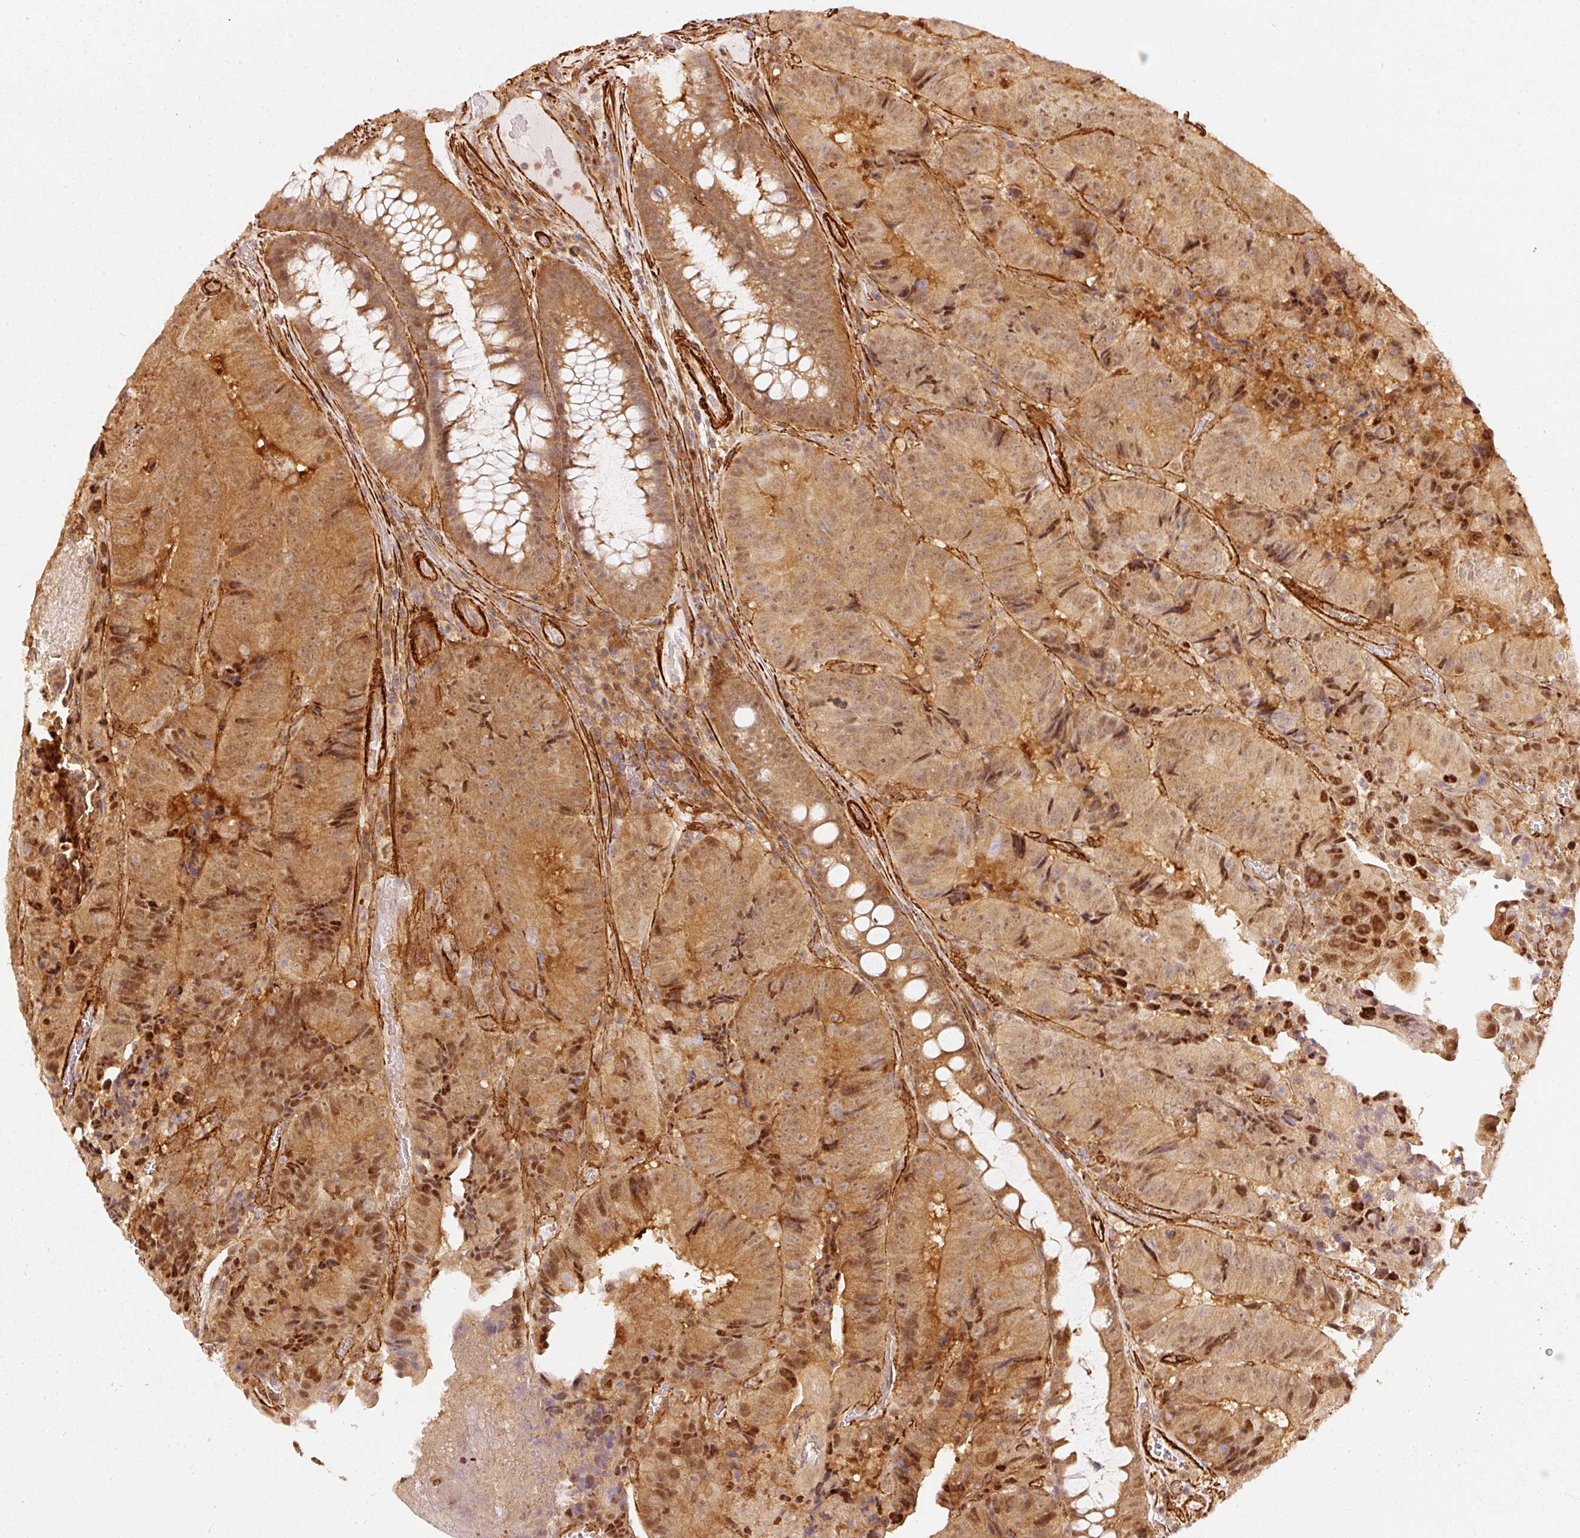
{"staining": {"intensity": "moderate", "quantity": ">75%", "location": "cytoplasmic/membranous,nuclear"}, "tissue": "colorectal cancer", "cell_type": "Tumor cells", "image_type": "cancer", "snomed": [{"axis": "morphology", "description": "Adenocarcinoma, NOS"}, {"axis": "topography", "description": "Colon"}], "caption": "The micrograph shows a brown stain indicating the presence of a protein in the cytoplasmic/membranous and nuclear of tumor cells in colorectal adenocarcinoma.", "gene": "PSMD1", "patient": {"sex": "female", "age": 86}}